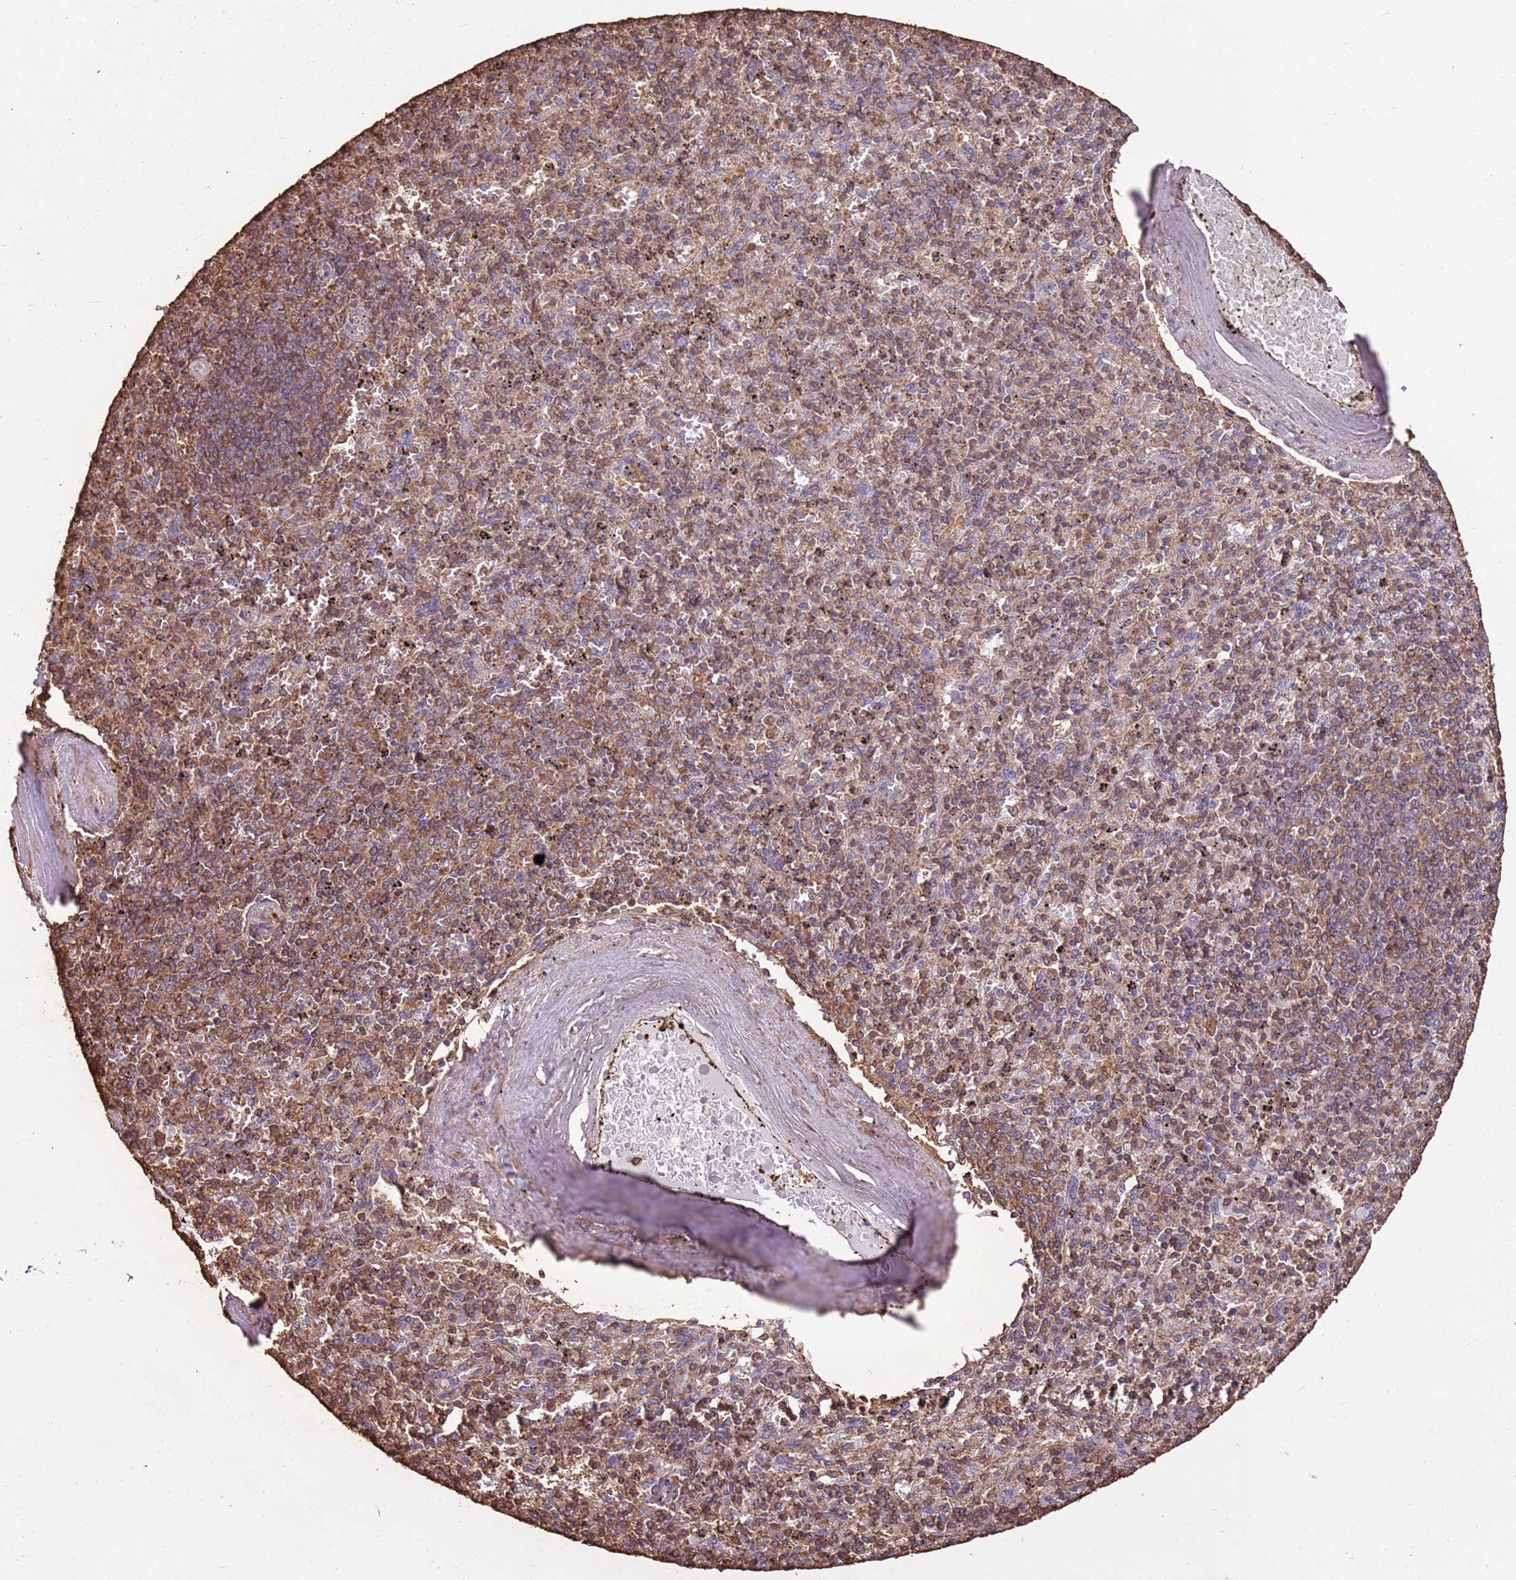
{"staining": {"intensity": "moderate", "quantity": "<25%", "location": "cytoplasmic/membranous"}, "tissue": "spleen", "cell_type": "Cells in red pulp", "image_type": "normal", "snomed": [{"axis": "morphology", "description": "Normal tissue, NOS"}, {"axis": "topography", "description": "Spleen"}], "caption": "A brown stain labels moderate cytoplasmic/membranous expression of a protein in cells in red pulp of unremarkable spleen.", "gene": "ARL10", "patient": {"sex": "male", "age": 82}}